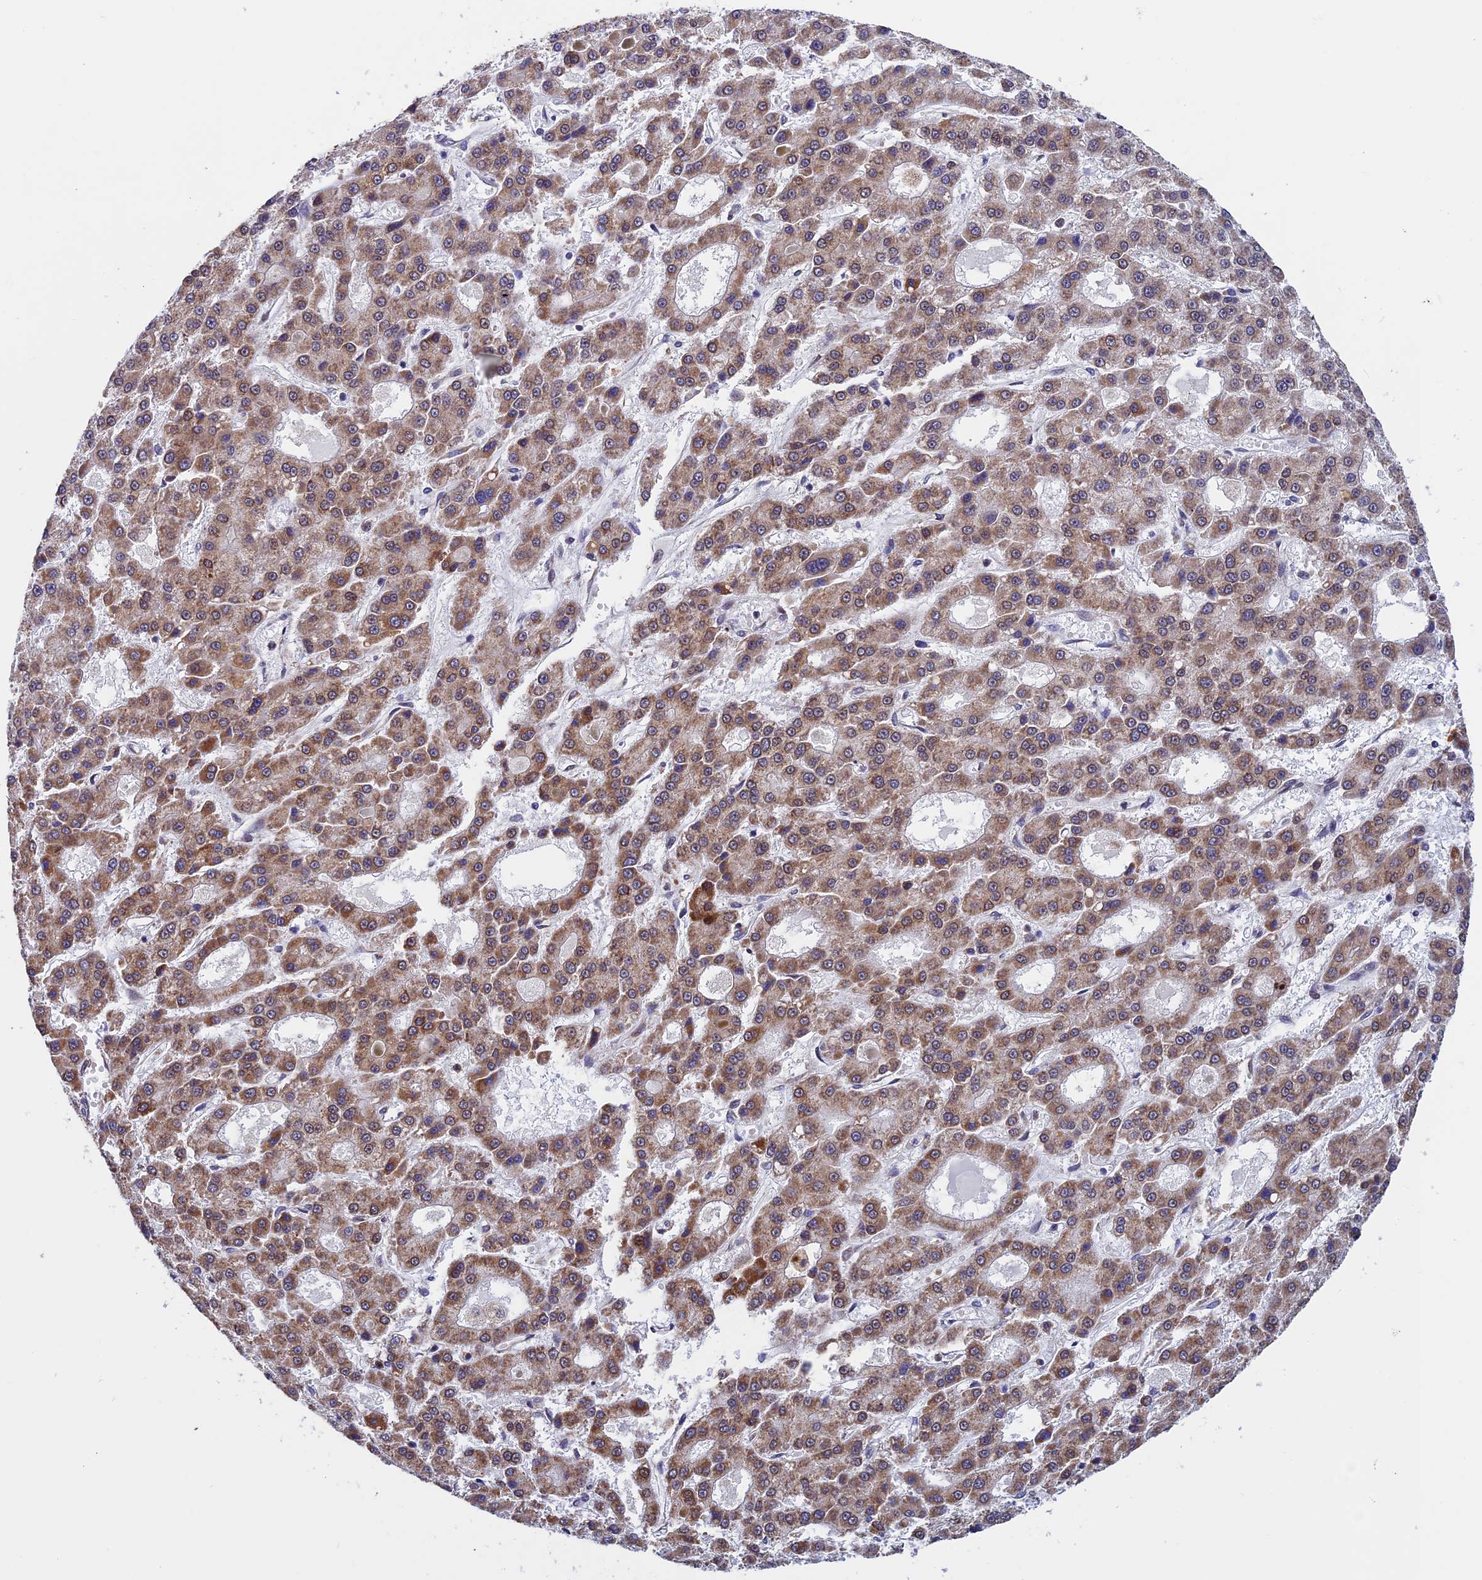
{"staining": {"intensity": "moderate", "quantity": ">75%", "location": "cytoplasmic/membranous"}, "tissue": "liver cancer", "cell_type": "Tumor cells", "image_type": "cancer", "snomed": [{"axis": "morphology", "description": "Carcinoma, Hepatocellular, NOS"}, {"axis": "topography", "description": "Liver"}], "caption": "Immunohistochemical staining of human liver cancer exhibits medium levels of moderate cytoplasmic/membranous protein expression in about >75% of tumor cells.", "gene": "SLC9A5", "patient": {"sex": "male", "age": 70}}